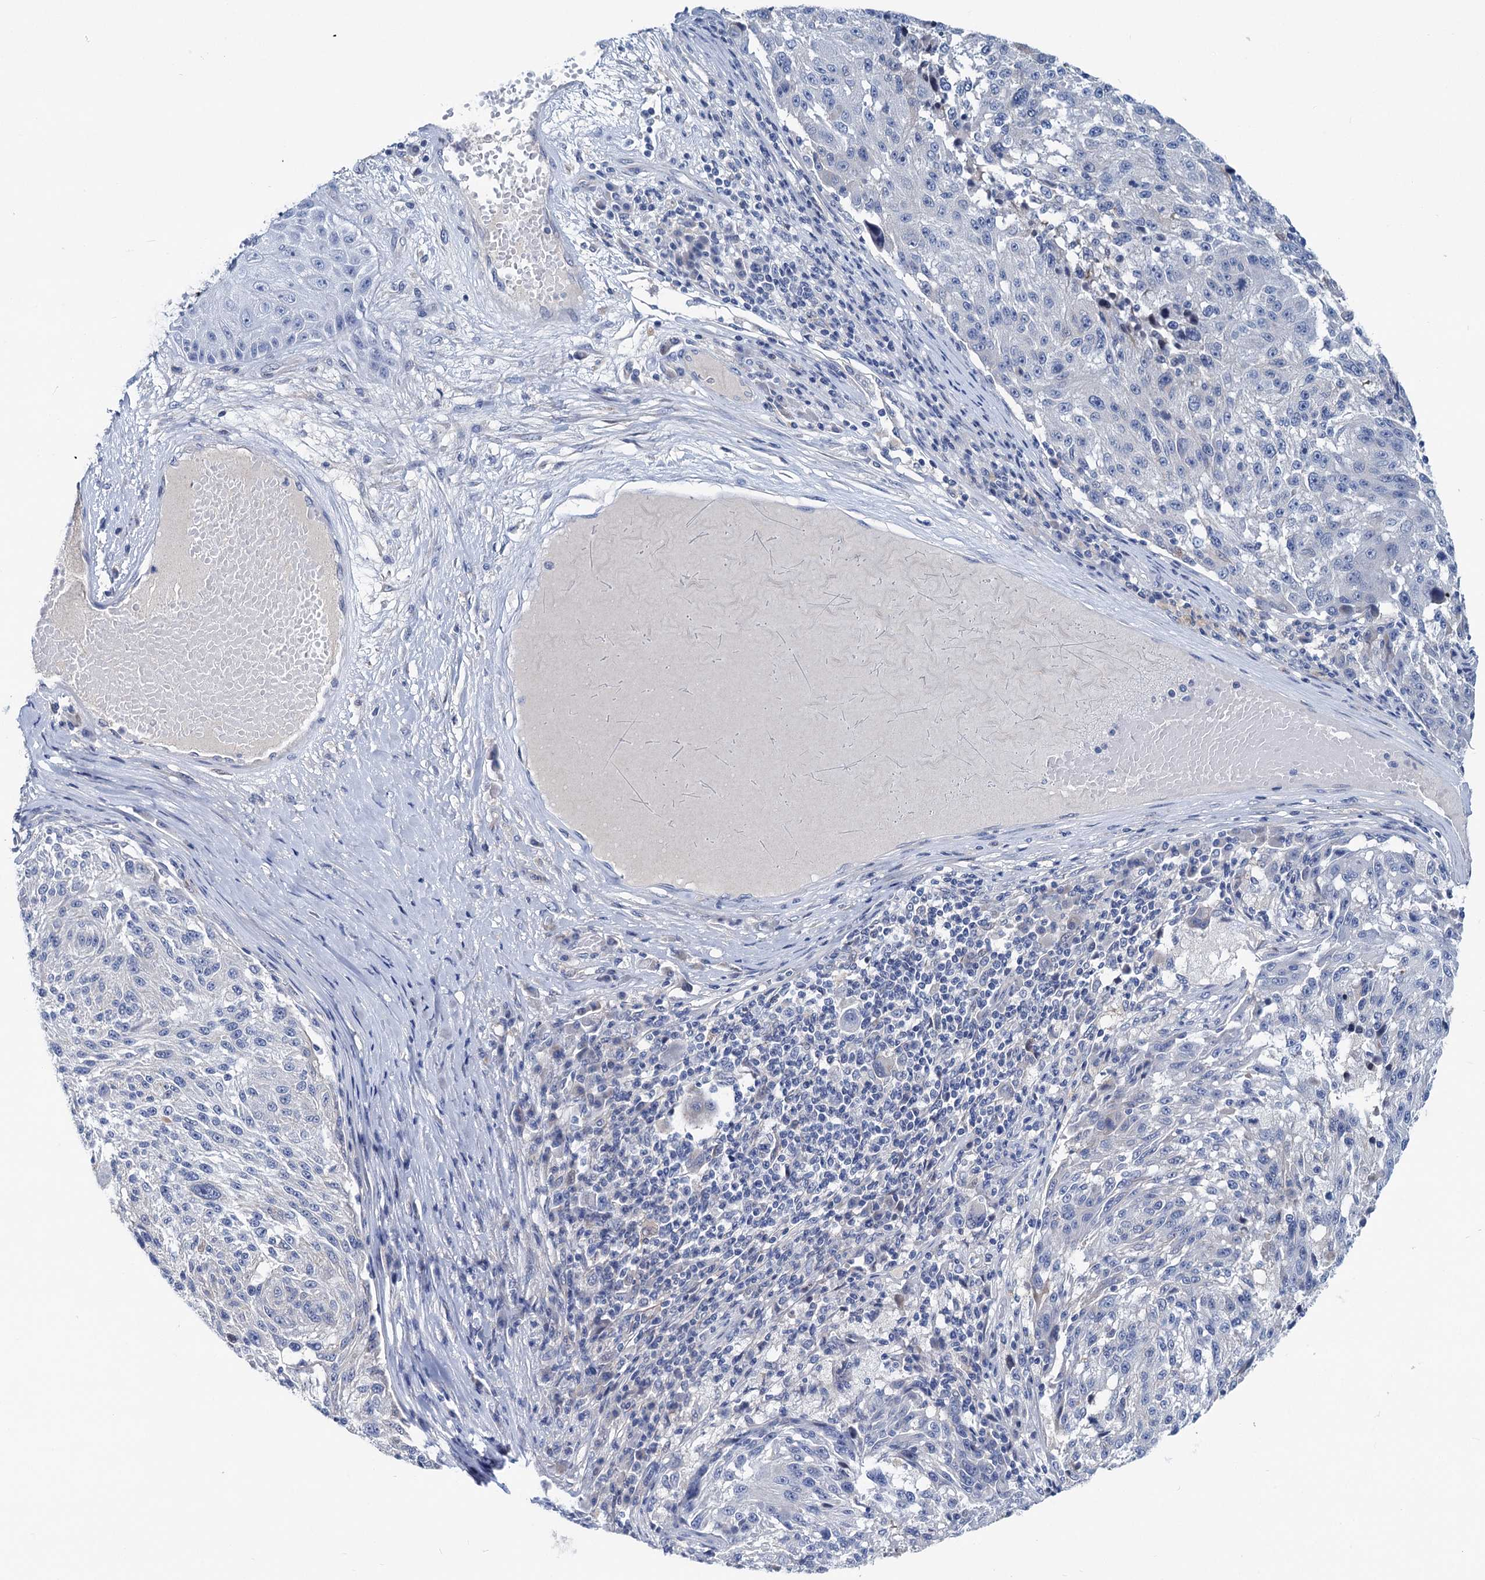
{"staining": {"intensity": "negative", "quantity": "none", "location": "none"}, "tissue": "melanoma", "cell_type": "Tumor cells", "image_type": "cancer", "snomed": [{"axis": "morphology", "description": "Malignant melanoma, NOS"}, {"axis": "topography", "description": "Skin"}], "caption": "The IHC micrograph has no significant staining in tumor cells of malignant melanoma tissue. The staining was performed using DAB to visualize the protein expression in brown, while the nuclei were stained in blue with hematoxylin (Magnification: 20x).", "gene": "CHDH", "patient": {"sex": "male", "age": 53}}